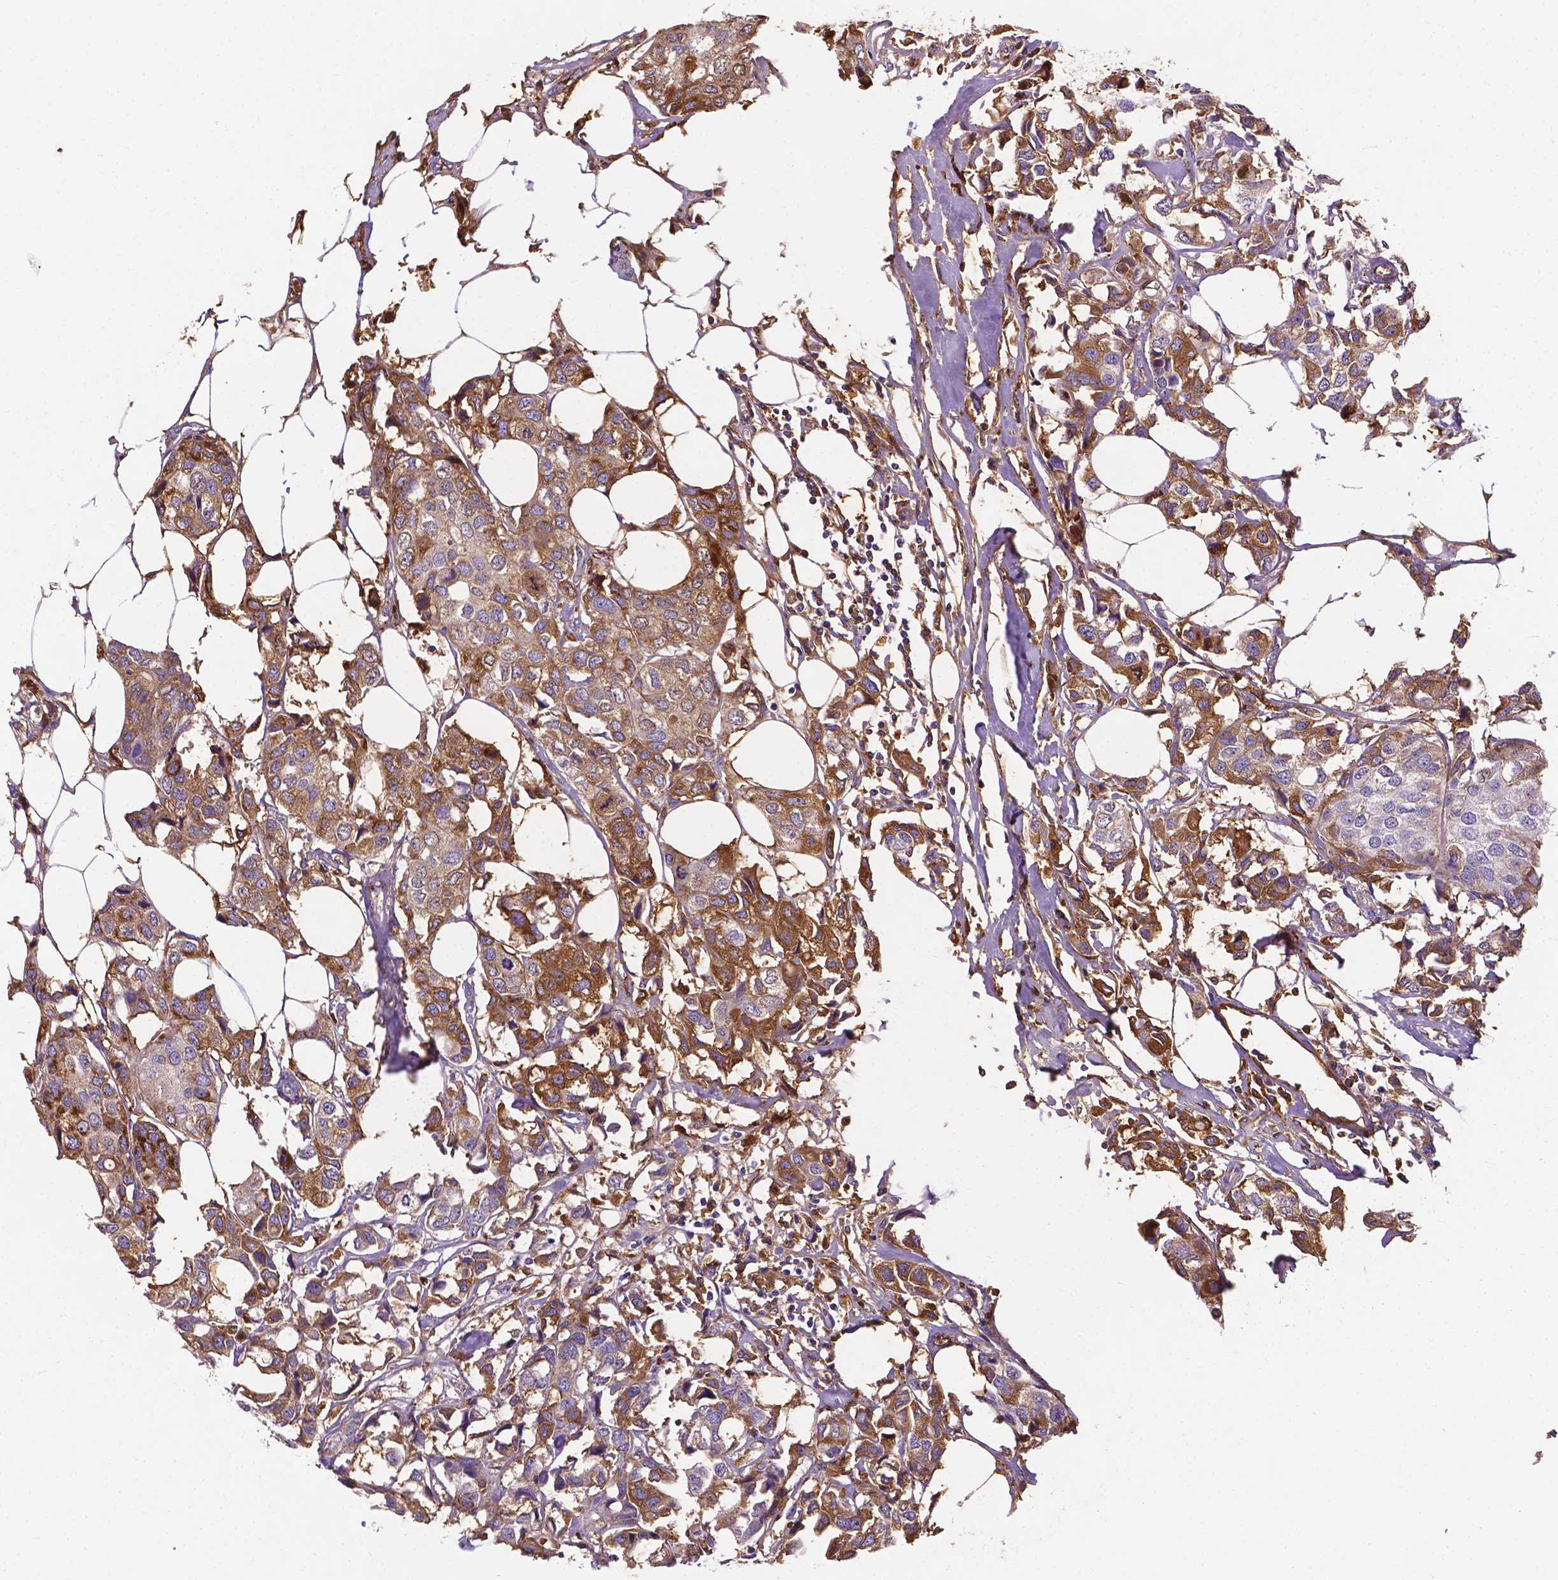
{"staining": {"intensity": "moderate", "quantity": "25%-75%", "location": "cytoplasmic/membranous"}, "tissue": "breast cancer", "cell_type": "Tumor cells", "image_type": "cancer", "snomed": [{"axis": "morphology", "description": "Duct carcinoma"}, {"axis": "topography", "description": "Breast"}], "caption": "Protein expression analysis of intraductal carcinoma (breast) reveals moderate cytoplasmic/membranous positivity in approximately 25%-75% of tumor cells. (Stains: DAB (3,3'-diaminobenzidine) in brown, nuclei in blue, Microscopy: brightfield microscopy at high magnification).", "gene": "APOE", "patient": {"sex": "female", "age": 80}}